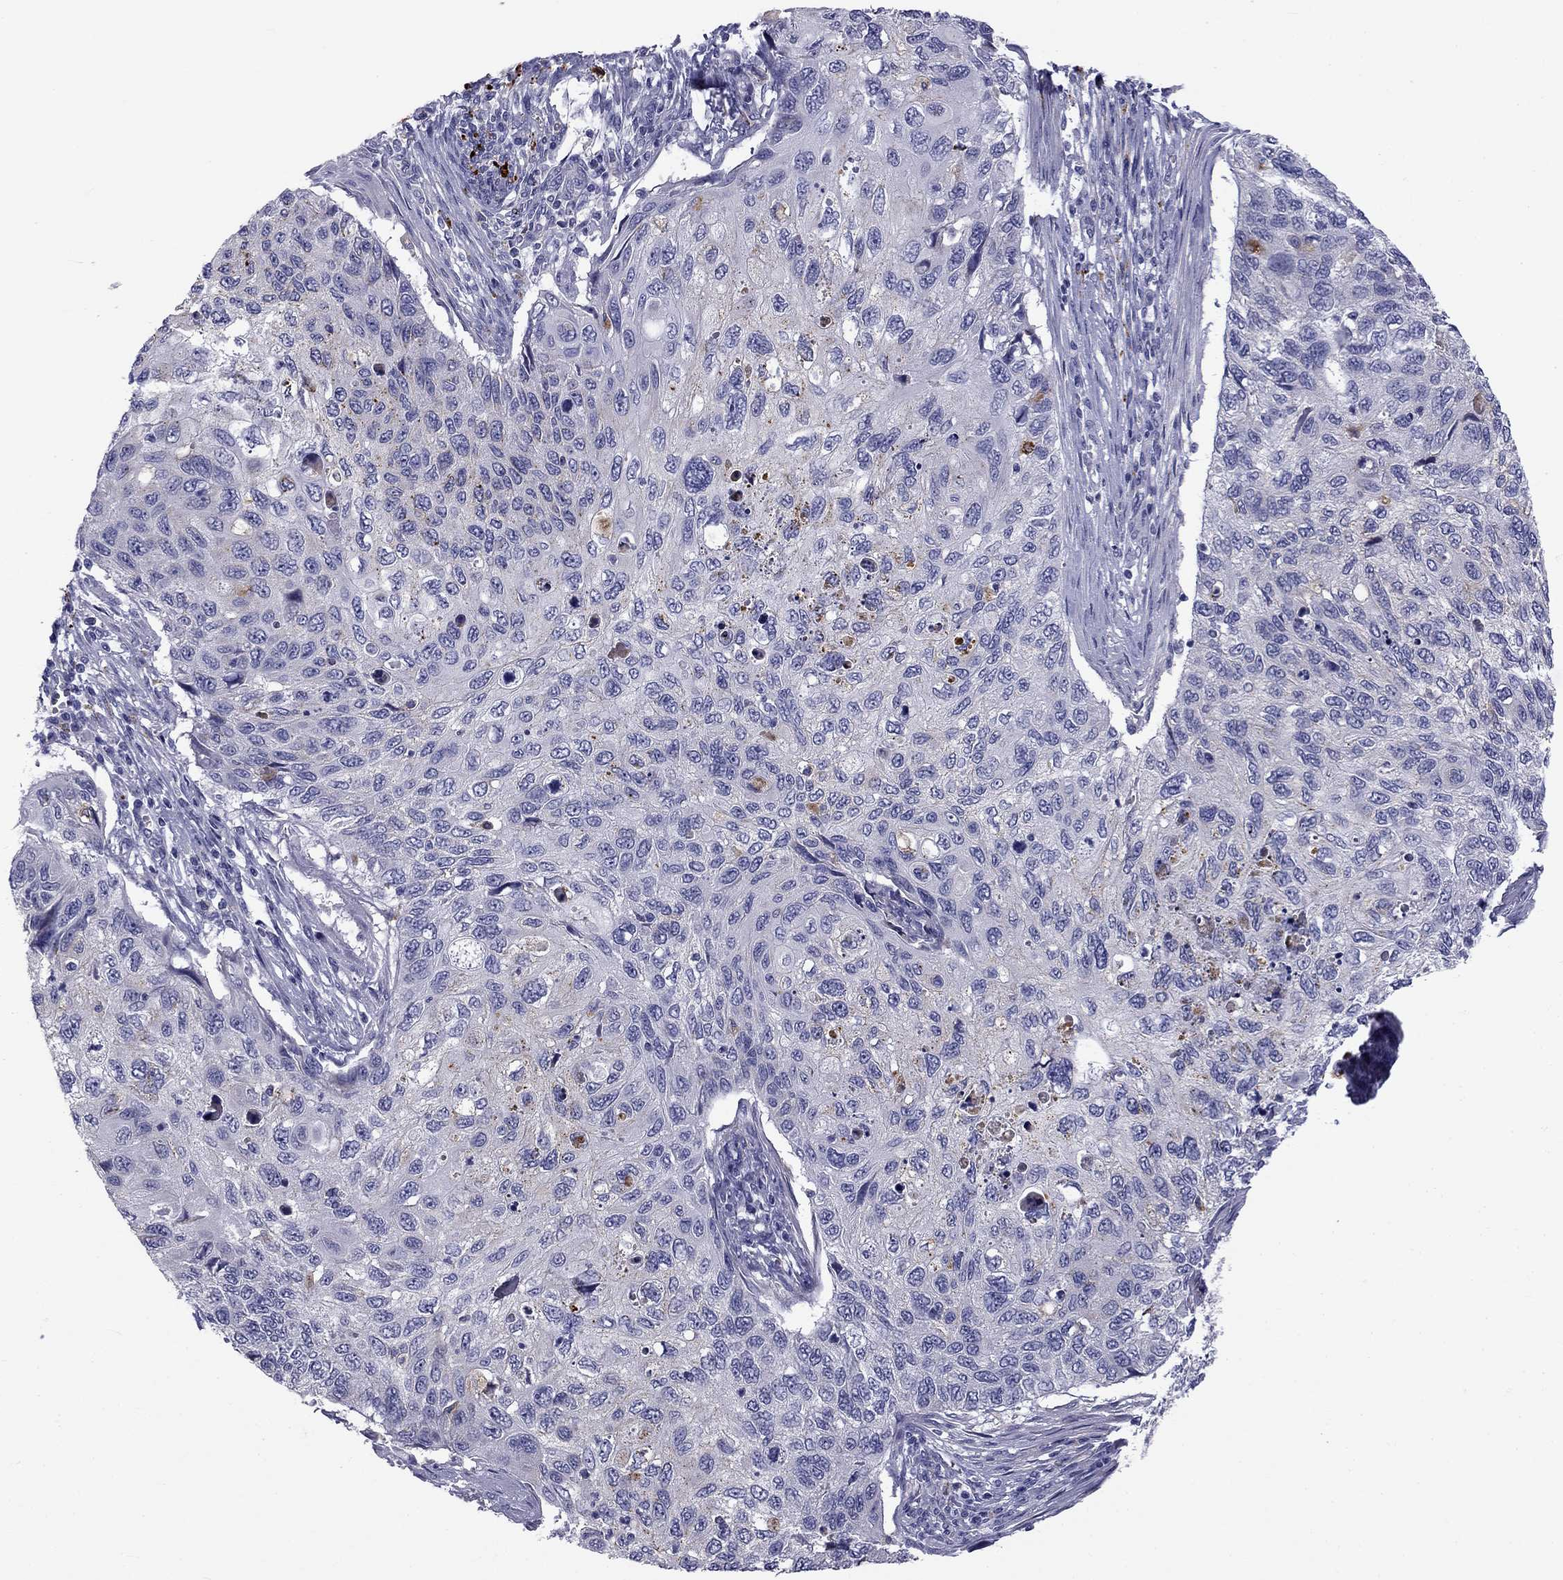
{"staining": {"intensity": "negative", "quantity": "none", "location": "none"}, "tissue": "cervical cancer", "cell_type": "Tumor cells", "image_type": "cancer", "snomed": [{"axis": "morphology", "description": "Squamous cell carcinoma, NOS"}, {"axis": "topography", "description": "Cervix"}], "caption": "High magnification brightfield microscopy of cervical cancer stained with DAB (3,3'-diaminobenzidine) (brown) and counterstained with hematoxylin (blue): tumor cells show no significant staining.", "gene": "CLPSL2", "patient": {"sex": "female", "age": 70}}